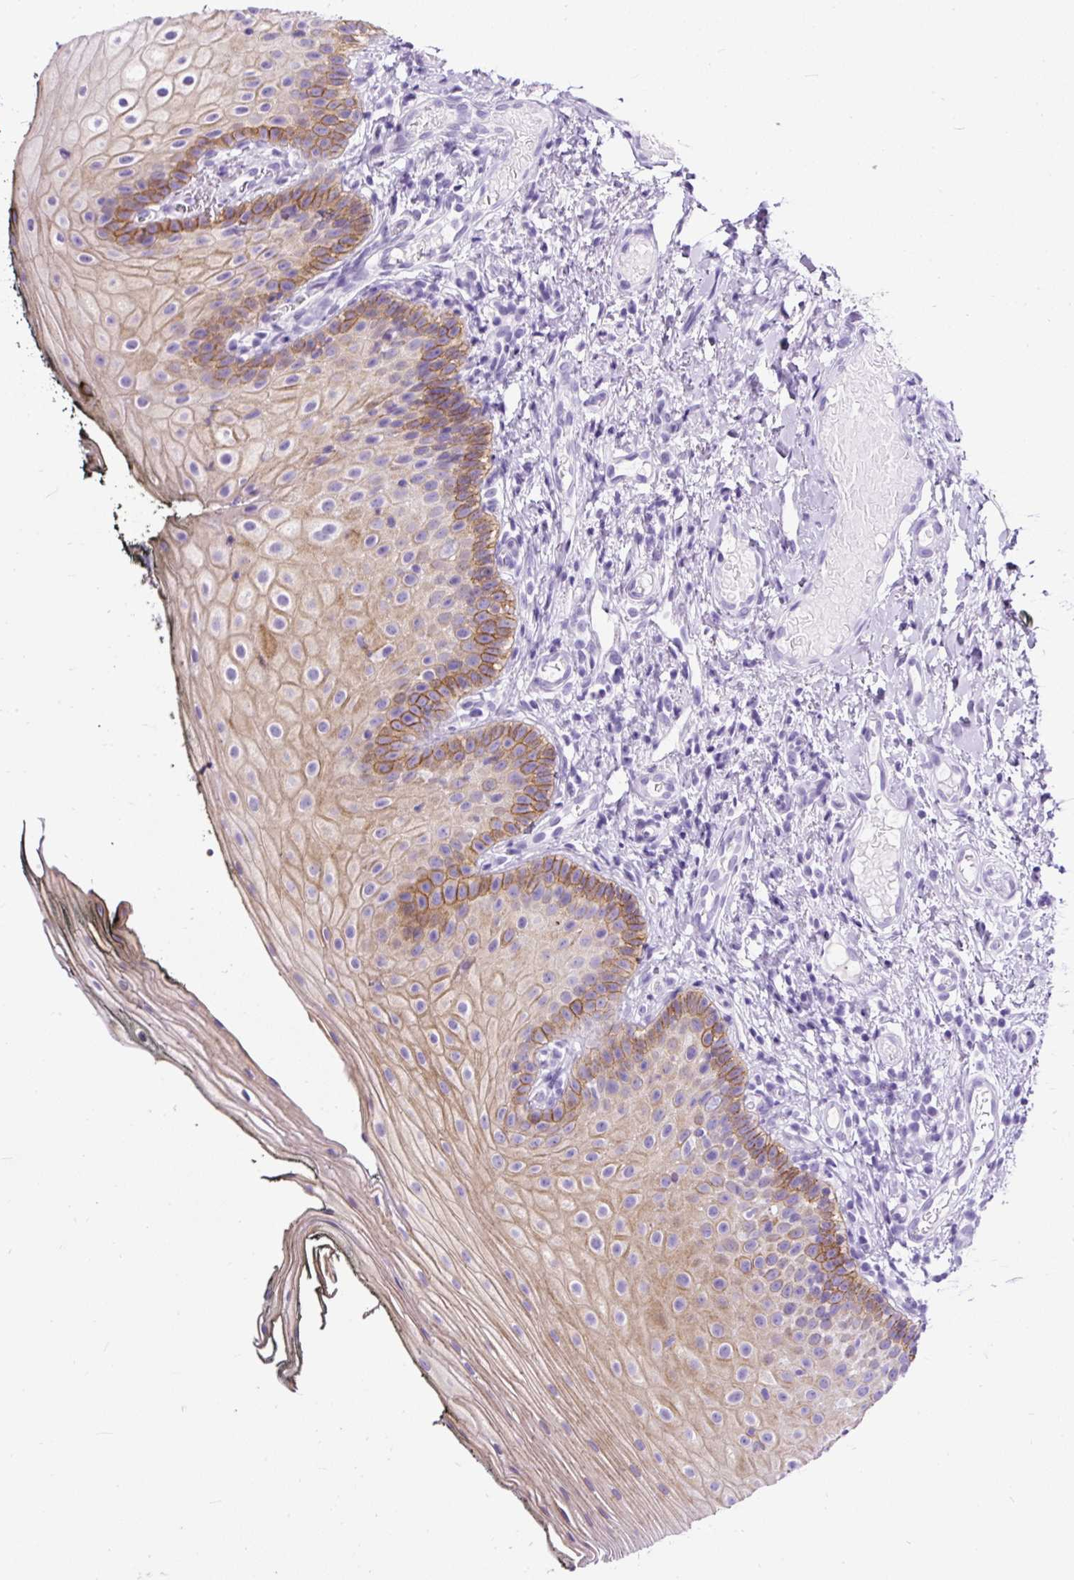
{"staining": {"intensity": "moderate", "quantity": "25%-75%", "location": "cytoplasmic/membranous"}, "tissue": "oral mucosa", "cell_type": "Squamous epithelial cells", "image_type": "normal", "snomed": [{"axis": "morphology", "description": "Normal tissue, NOS"}, {"axis": "topography", "description": "Oral tissue"}], "caption": "Squamous epithelial cells demonstrate medium levels of moderate cytoplasmic/membranous expression in about 25%-75% of cells in unremarkable oral mucosa.", "gene": "PDIA2", "patient": {"sex": "male", "age": 75}}